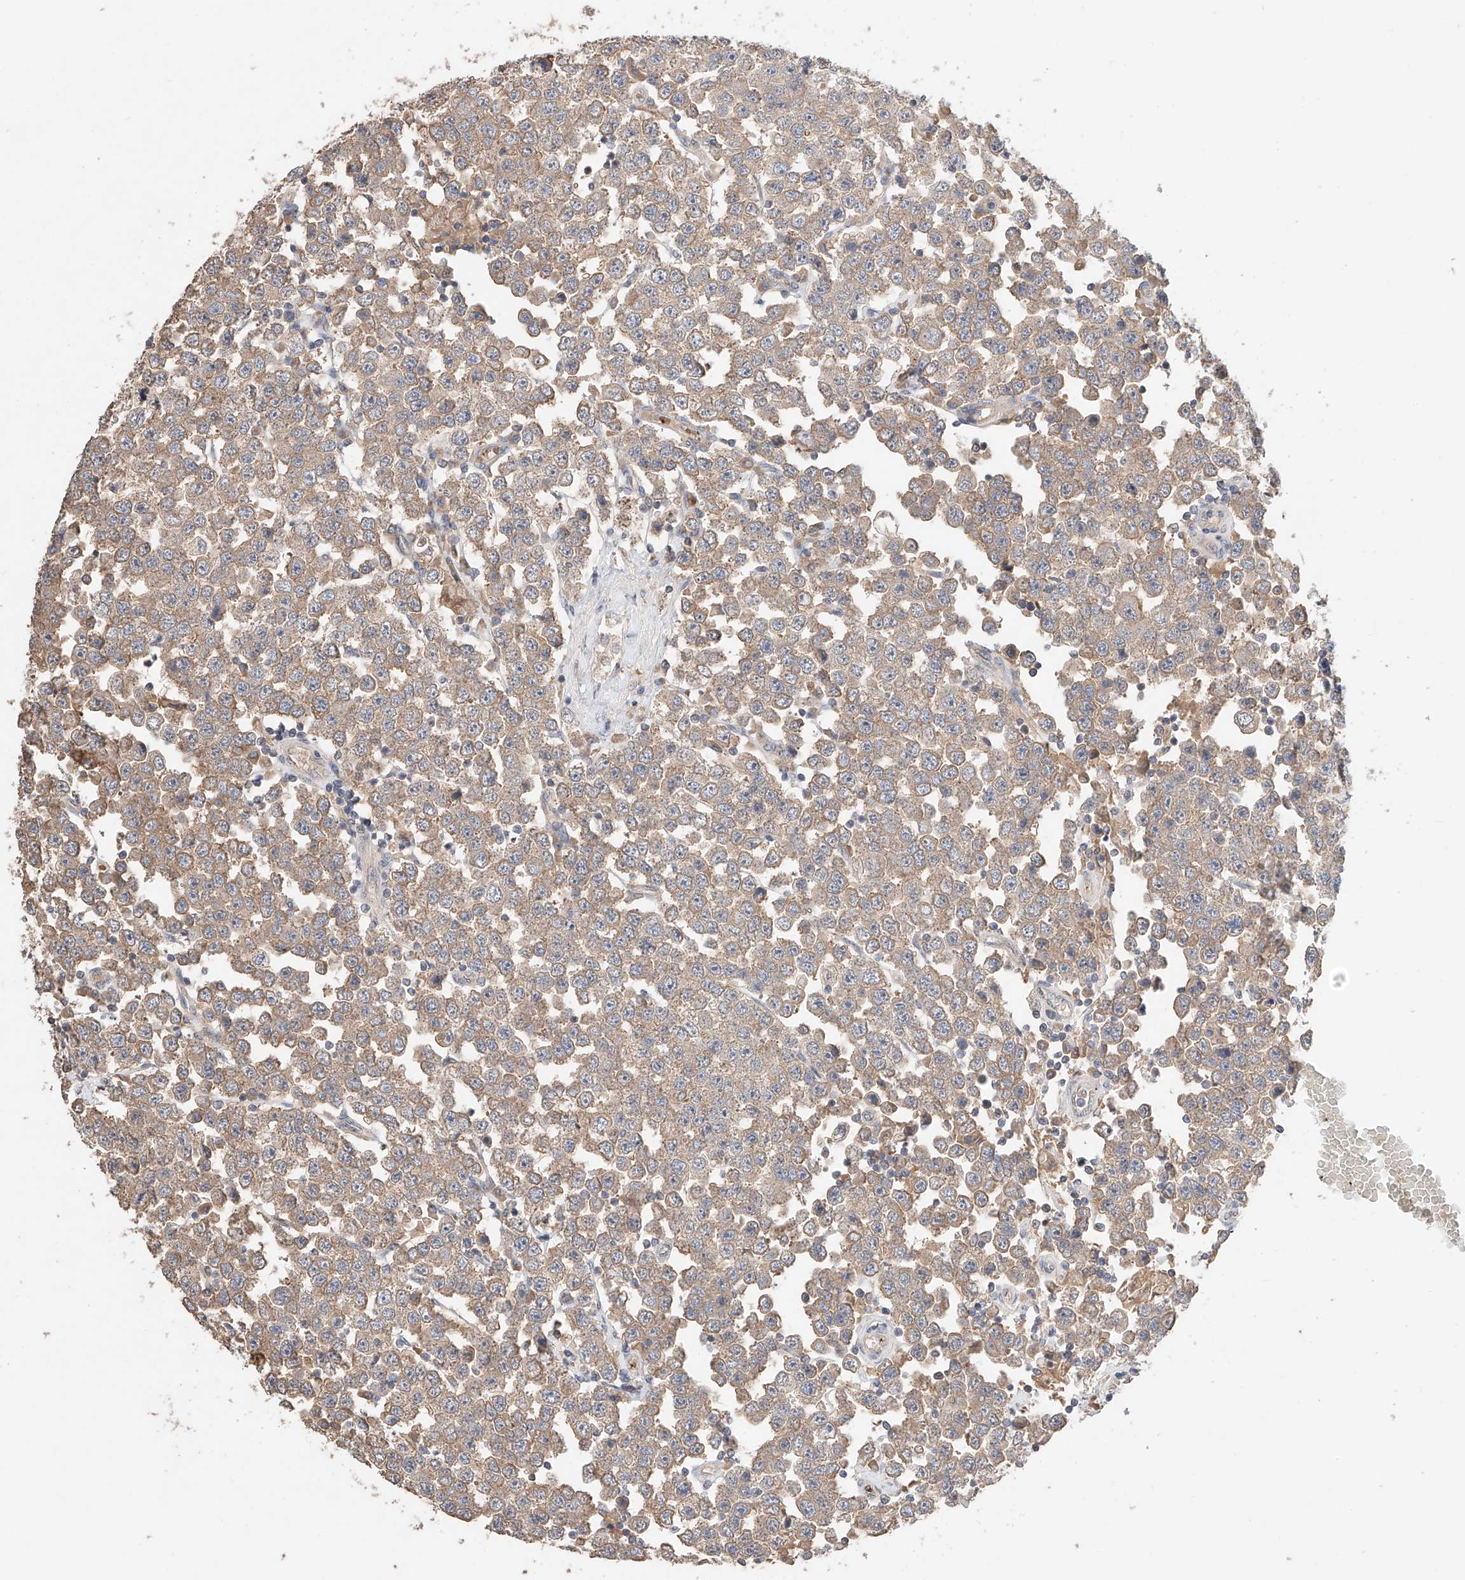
{"staining": {"intensity": "weak", "quantity": ">75%", "location": "cytoplasmic/membranous"}, "tissue": "testis cancer", "cell_type": "Tumor cells", "image_type": "cancer", "snomed": [{"axis": "morphology", "description": "Seminoma, NOS"}, {"axis": "topography", "description": "Testis"}], "caption": "Weak cytoplasmic/membranous expression is identified in approximately >75% of tumor cells in testis cancer.", "gene": "ZFHX2", "patient": {"sex": "male", "age": 28}}